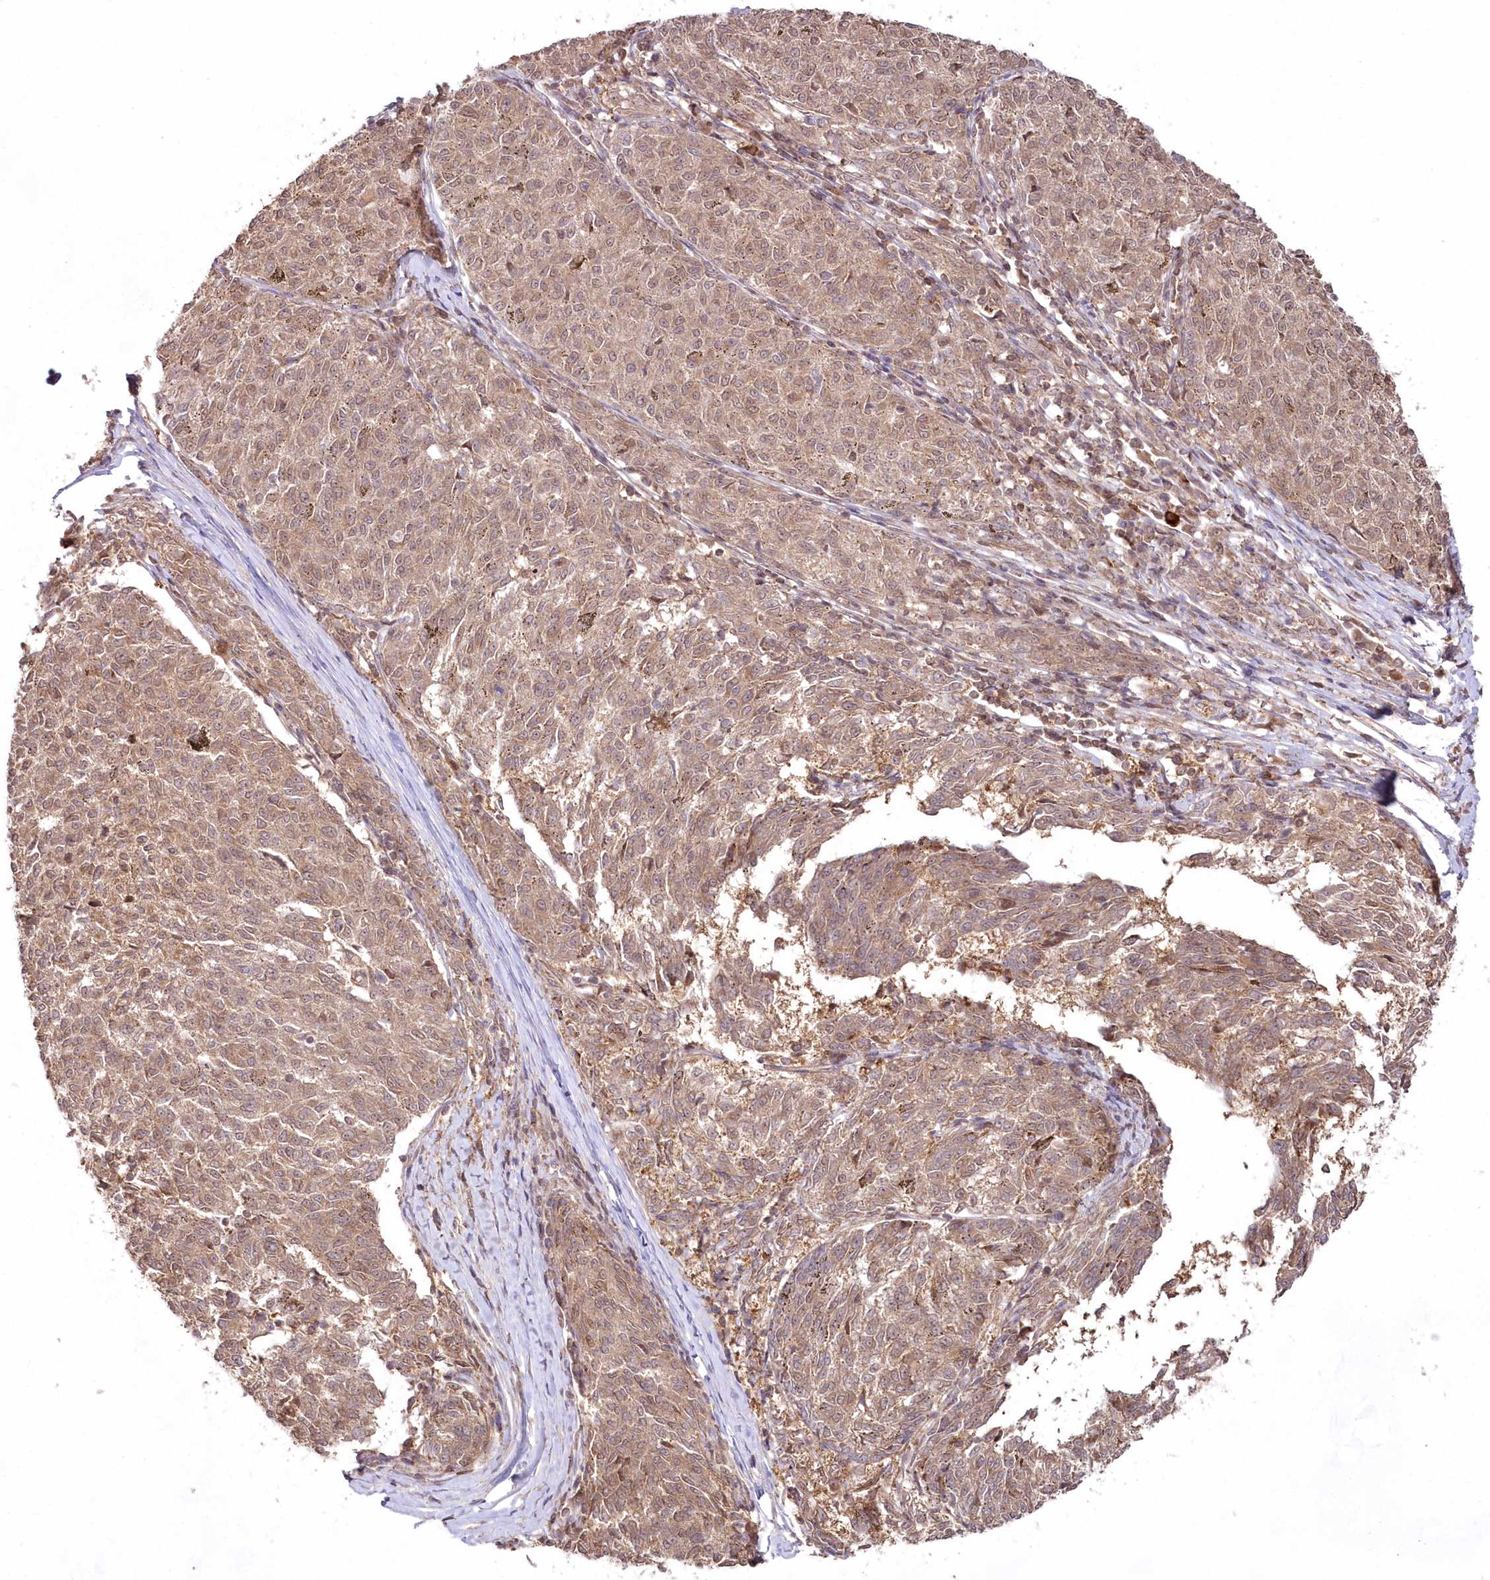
{"staining": {"intensity": "moderate", "quantity": ">75%", "location": "cytoplasmic/membranous"}, "tissue": "melanoma", "cell_type": "Tumor cells", "image_type": "cancer", "snomed": [{"axis": "morphology", "description": "Malignant melanoma, NOS"}, {"axis": "topography", "description": "Skin"}], "caption": "An image of melanoma stained for a protein exhibits moderate cytoplasmic/membranous brown staining in tumor cells.", "gene": "IMPA1", "patient": {"sex": "female", "age": 72}}